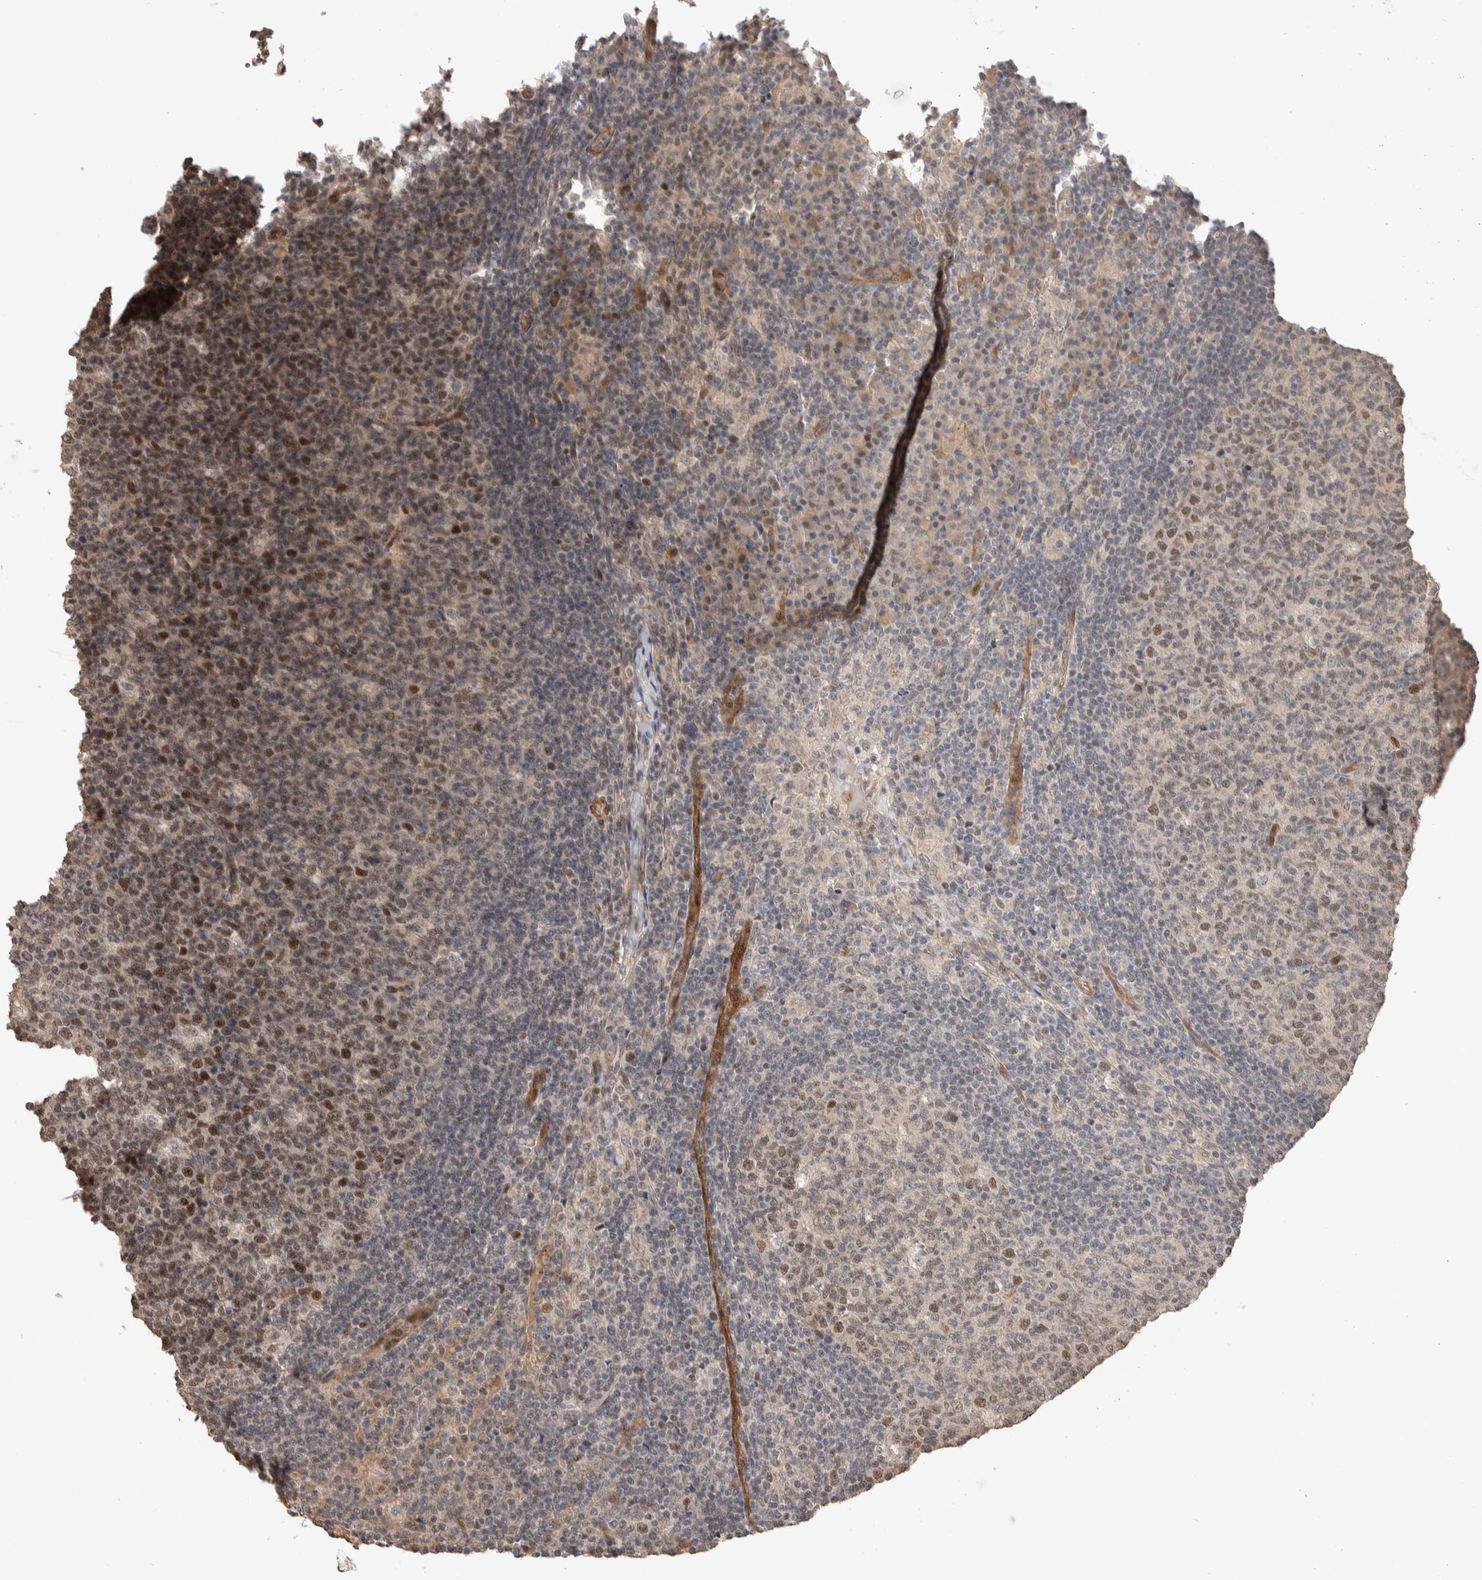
{"staining": {"intensity": "moderate", "quantity": "25%-75%", "location": "cytoplasmic/membranous,nuclear"}, "tissue": "lymph node", "cell_type": "Germinal center cells", "image_type": "normal", "snomed": [{"axis": "morphology", "description": "Normal tissue, NOS"}, {"axis": "morphology", "description": "Inflammation, NOS"}, {"axis": "topography", "description": "Lymph node"}], "caption": "Unremarkable lymph node shows moderate cytoplasmic/membranous,nuclear staining in about 25%-75% of germinal center cells, visualized by immunohistochemistry.", "gene": "PRDM15", "patient": {"sex": "male", "age": 55}}